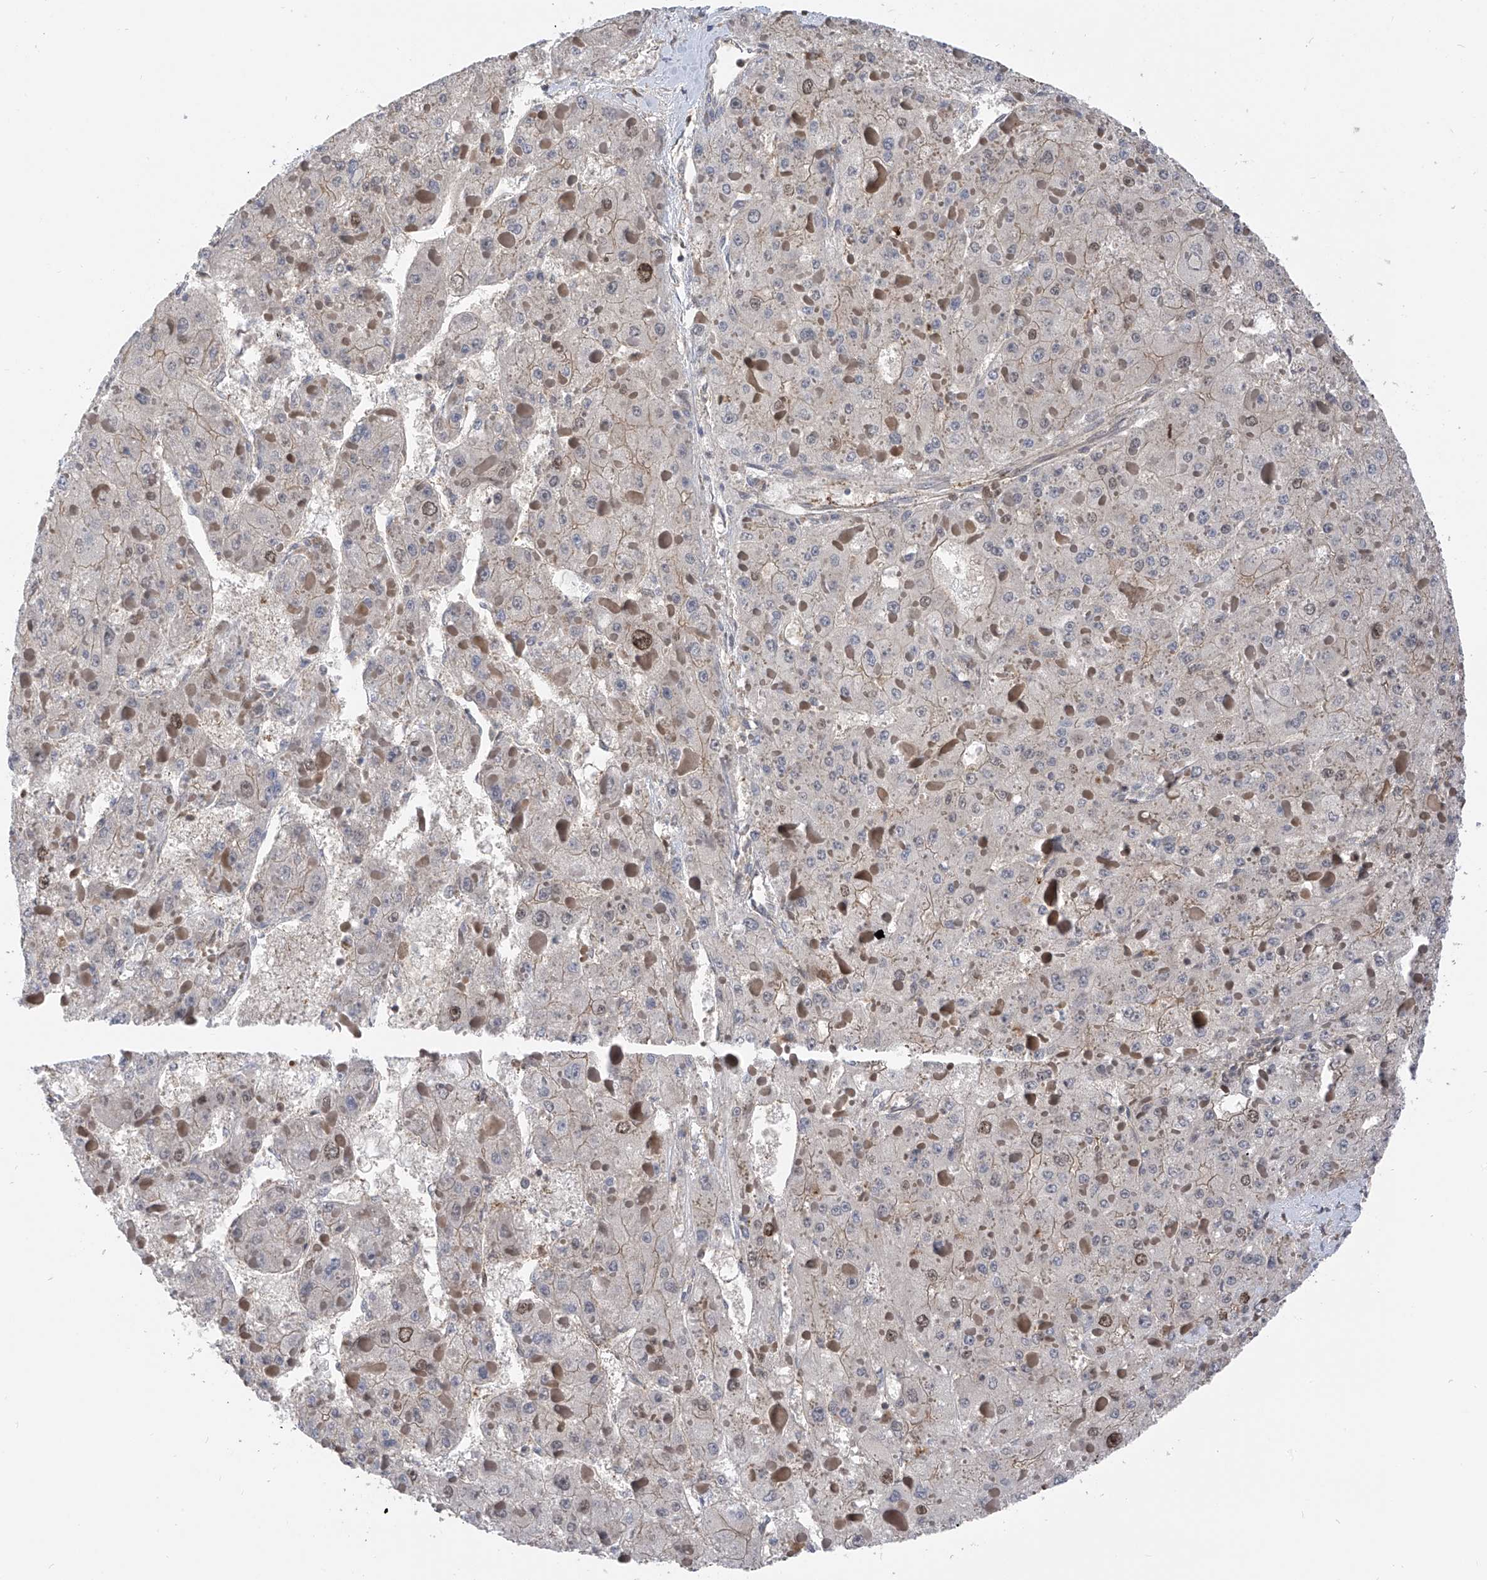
{"staining": {"intensity": "negative", "quantity": "none", "location": "none"}, "tissue": "liver cancer", "cell_type": "Tumor cells", "image_type": "cancer", "snomed": [{"axis": "morphology", "description": "Carcinoma, Hepatocellular, NOS"}, {"axis": "topography", "description": "Liver"}], "caption": "Liver cancer (hepatocellular carcinoma) was stained to show a protein in brown. There is no significant staining in tumor cells.", "gene": "DNAJC9", "patient": {"sex": "female", "age": 73}}